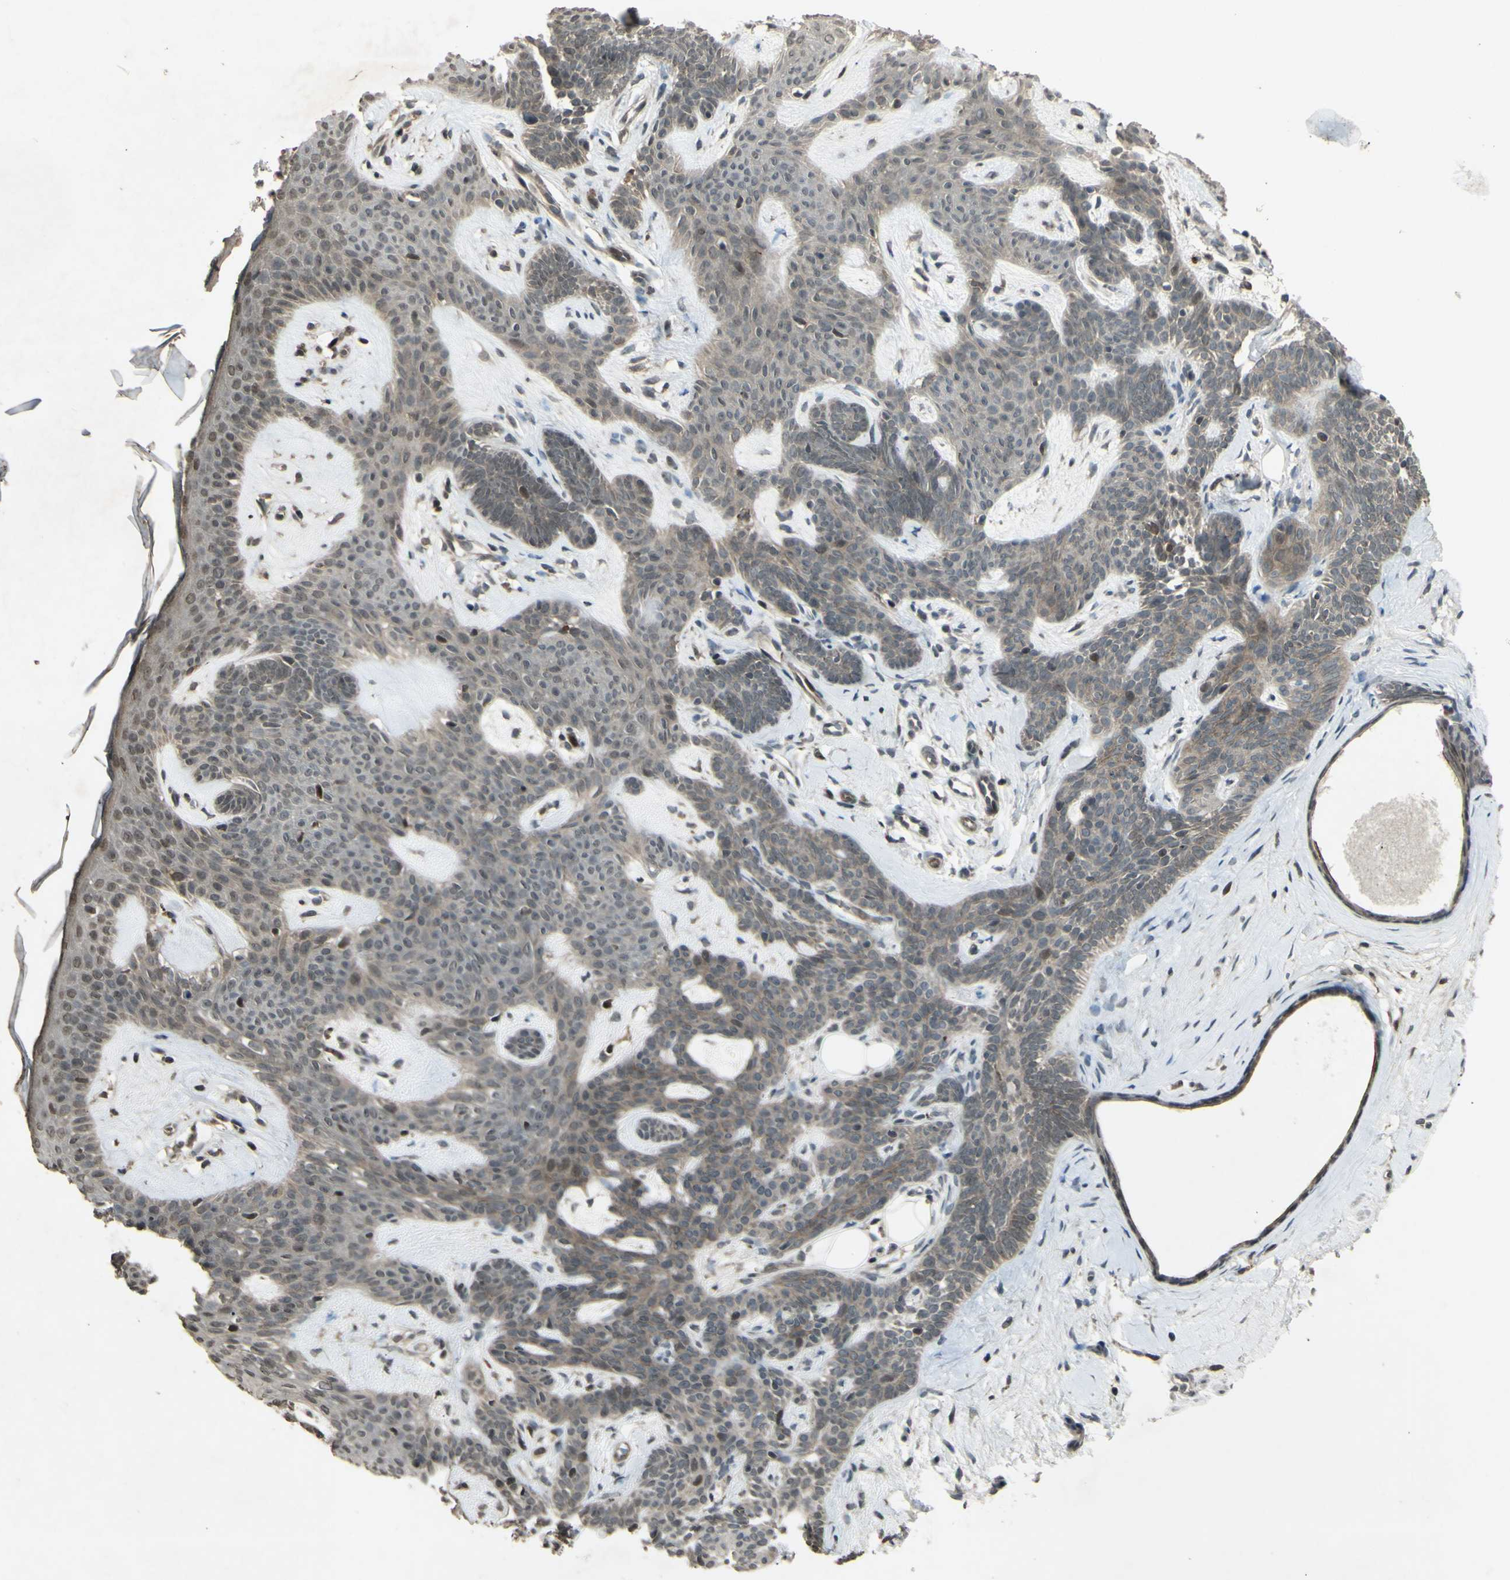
{"staining": {"intensity": "weak", "quantity": "25%-75%", "location": "cytoplasmic/membranous"}, "tissue": "skin cancer", "cell_type": "Tumor cells", "image_type": "cancer", "snomed": [{"axis": "morphology", "description": "Developmental malformation"}, {"axis": "morphology", "description": "Basal cell carcinoma"}, {"axis": "topography", "description": "Skin"}], "caption": "A low amount of weak cytoplasmic/membranous expression is appreciated in approximately 25%-75% of tumor cells in skin basal cell carcinoma tissue.", "gene": "BLNK", "patient": {"sex": "female", "age": 62}}